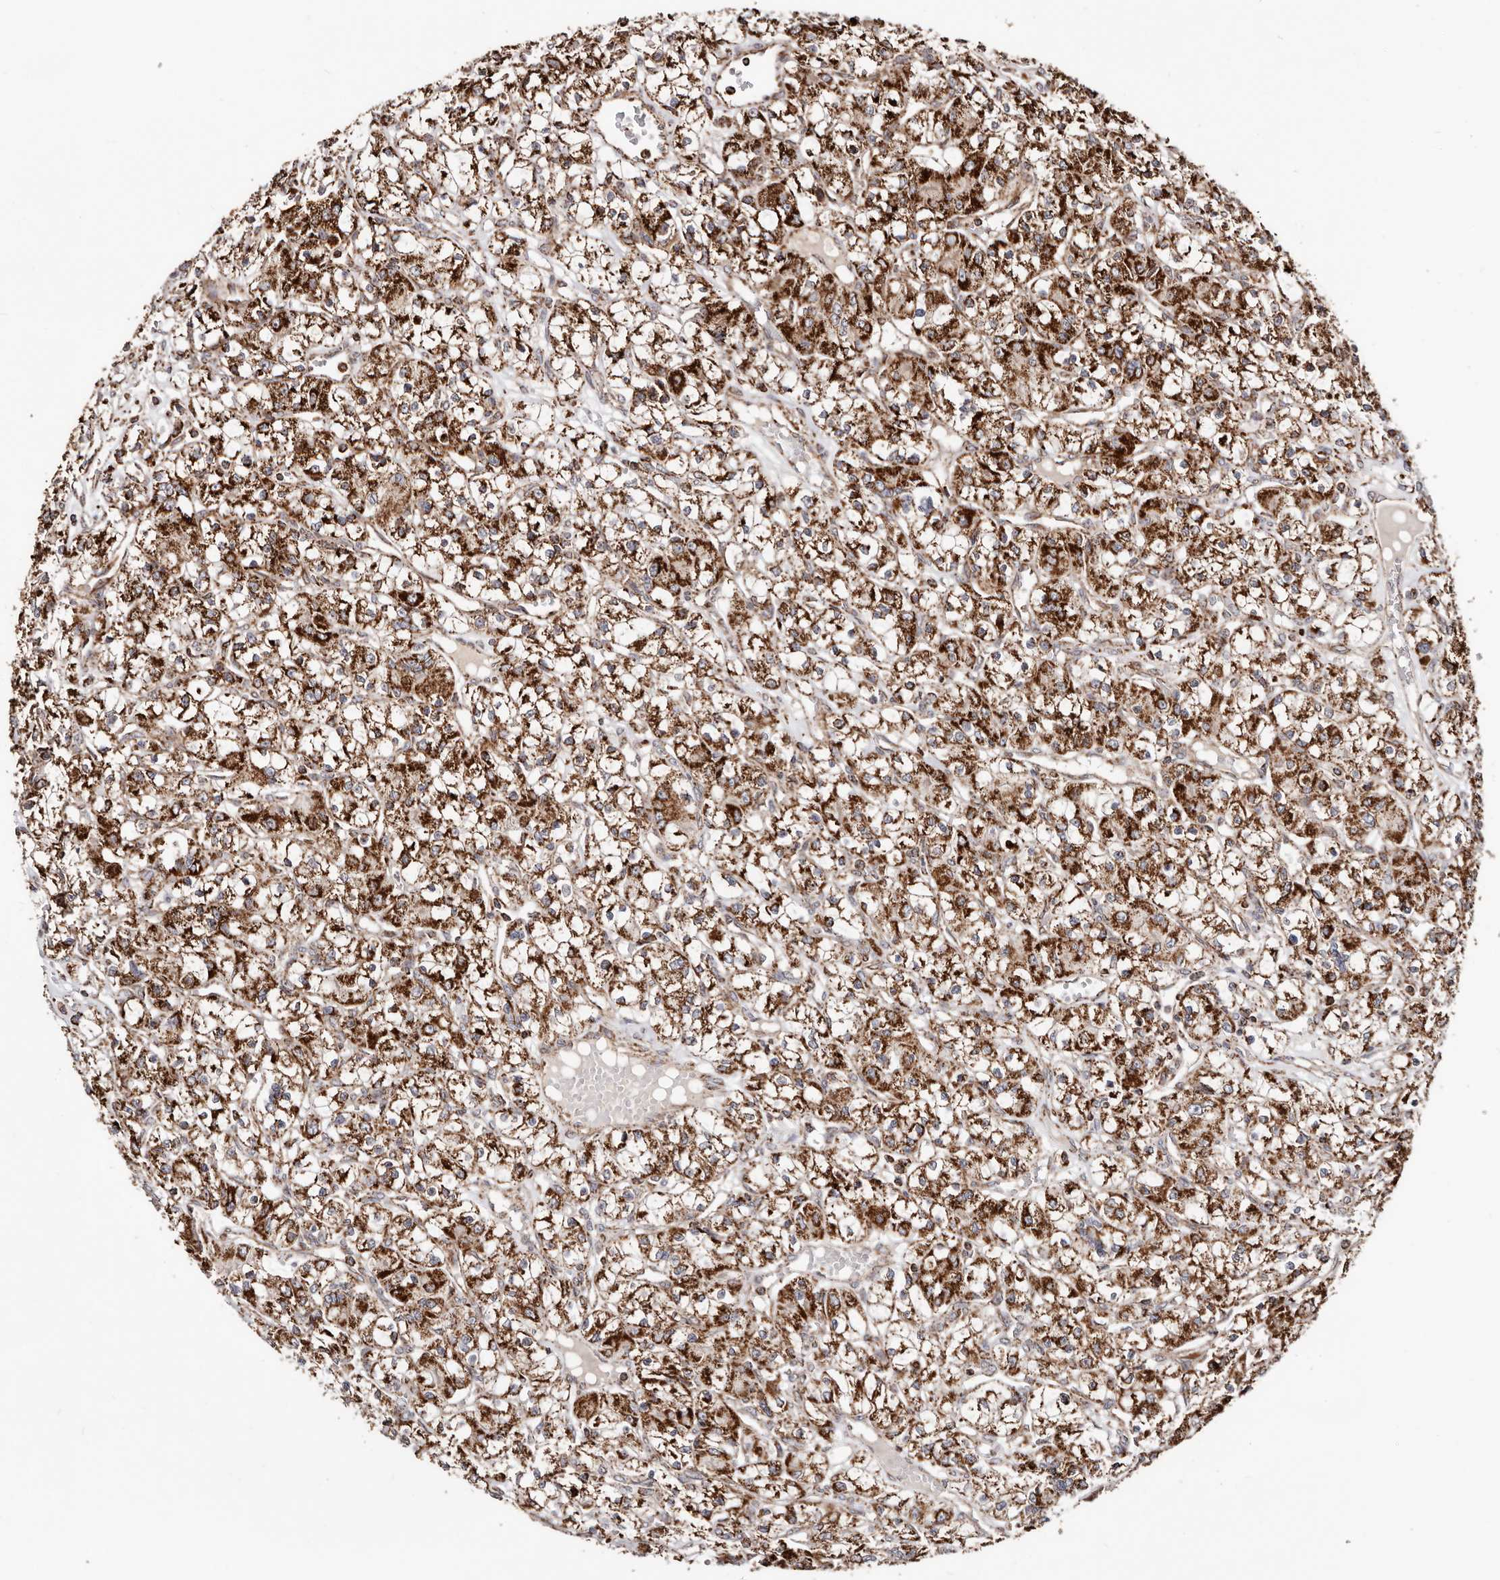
{"staining": {"intensity": "strong", "quantity": "25%-75%", "location": "cytoplasmic/membranous"}, "tissue": "renal cancer", "cell_type": "Tumor cells", "image_type": "cancer", "snomed": [{"axis": "morphology", "description": "Adenocarcinoma, NOS"}, {"axis": "topography", "description": "Kidney"}], "caption": "This is an image of immunohistochemistry (IHC) staining of adenocarcinoma (renal), which shows strong staining in the cytoplasmic/membranous of tumor cells.", "gene": "PRKACB", "patient": {"sex": "female", "age": 59}}